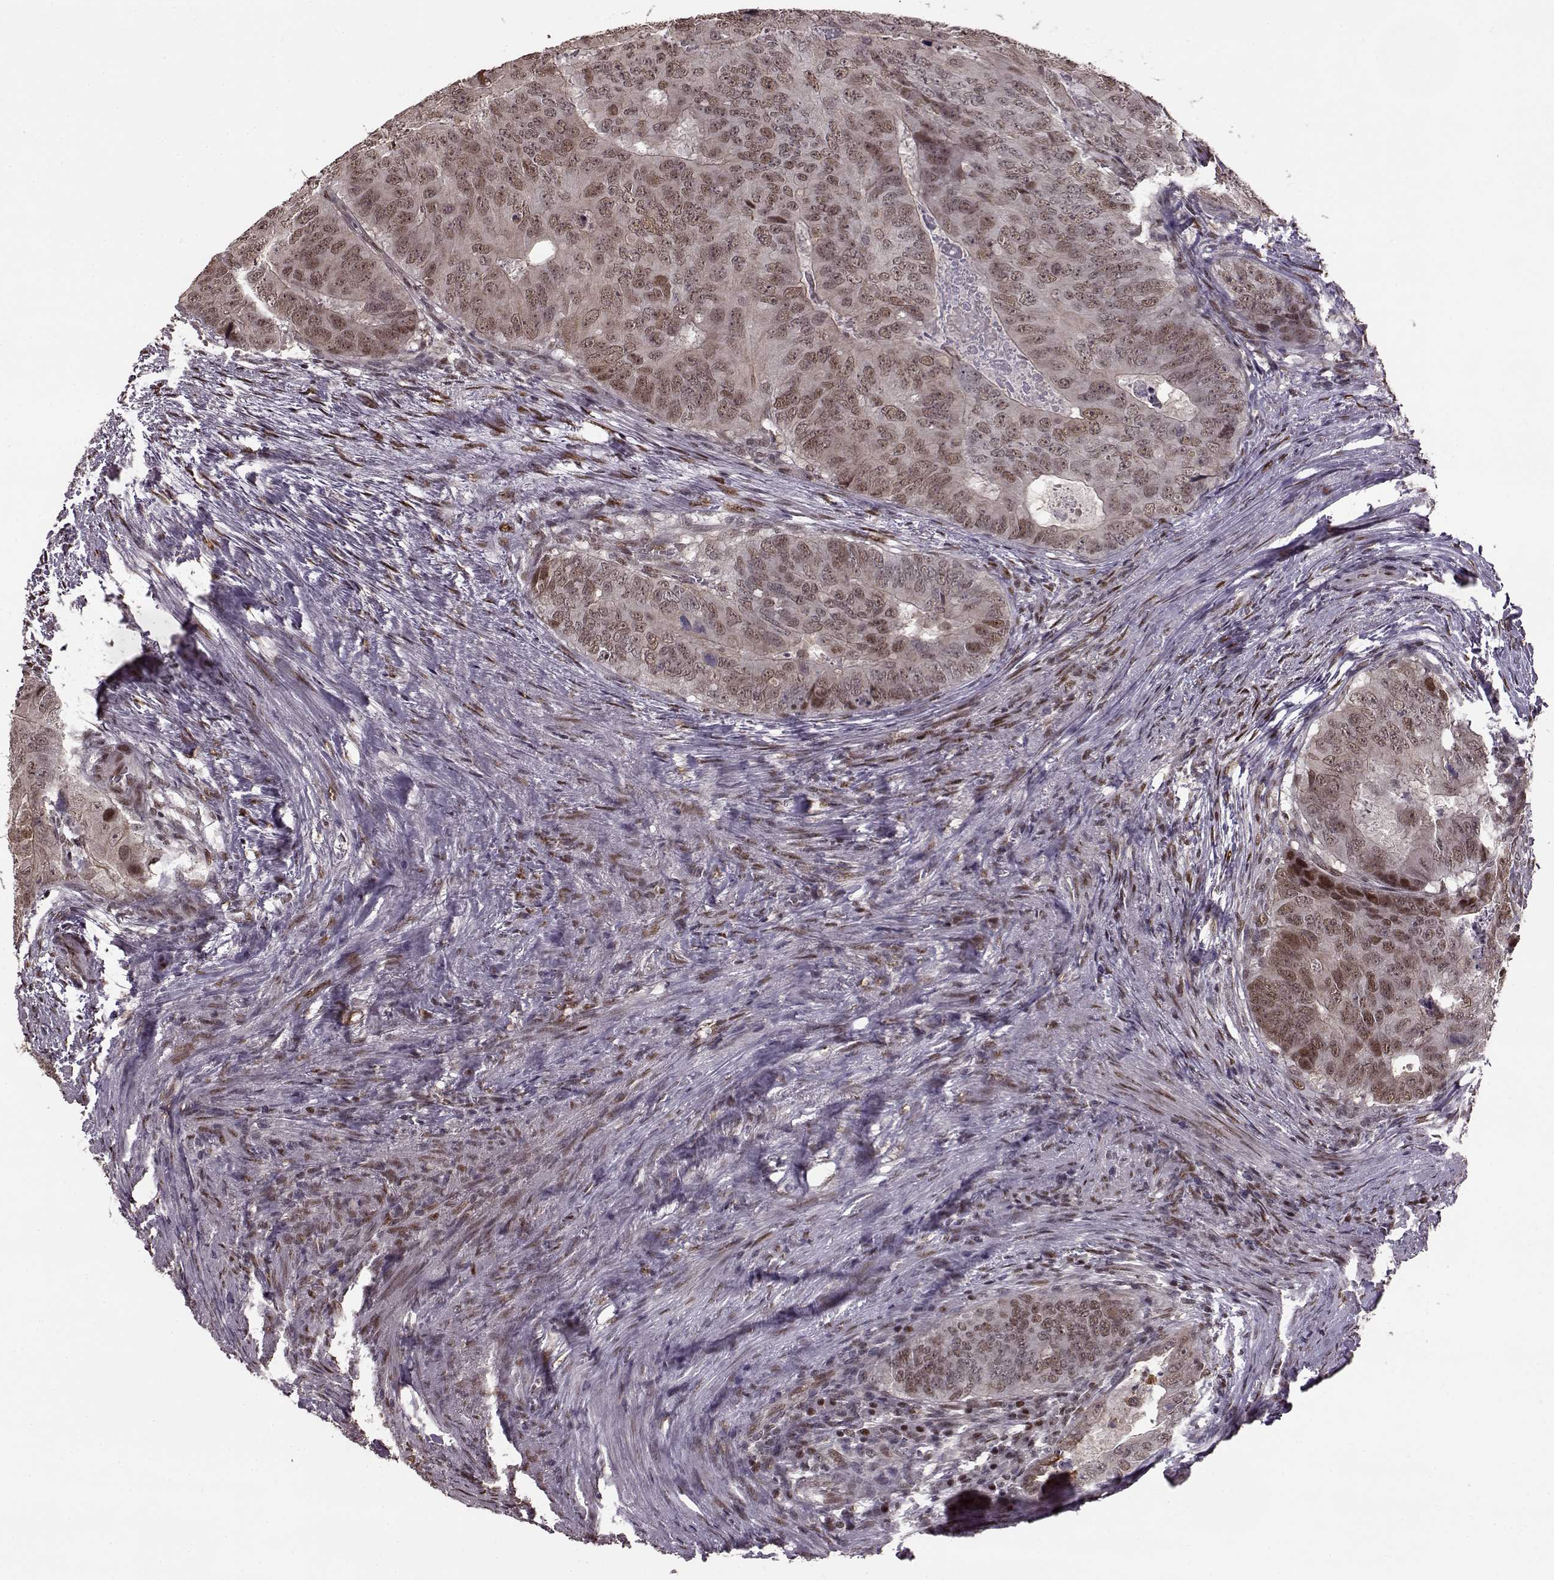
{"staining": {"intensity": "weak", "quantity": ">75%", "location": "nuclear"}, "tissue": "colorectal cancer", "cell_type": "Tumor cells", "image_type": "cancer", "snomed": [{"axis": "morphology", "description": "Adenocarcinoma, NOS"}, {"axis": "topography", "description": "Colon"}], "caption": "IHC micrograph of adenocarcinoma (colorectal) stained for a protein (brown), which reveals low levels of weak nuclear positivity in approximately >75% of tumor cells.", "gene": "FTO", "patient": {"sex": "male", "age": 79}}